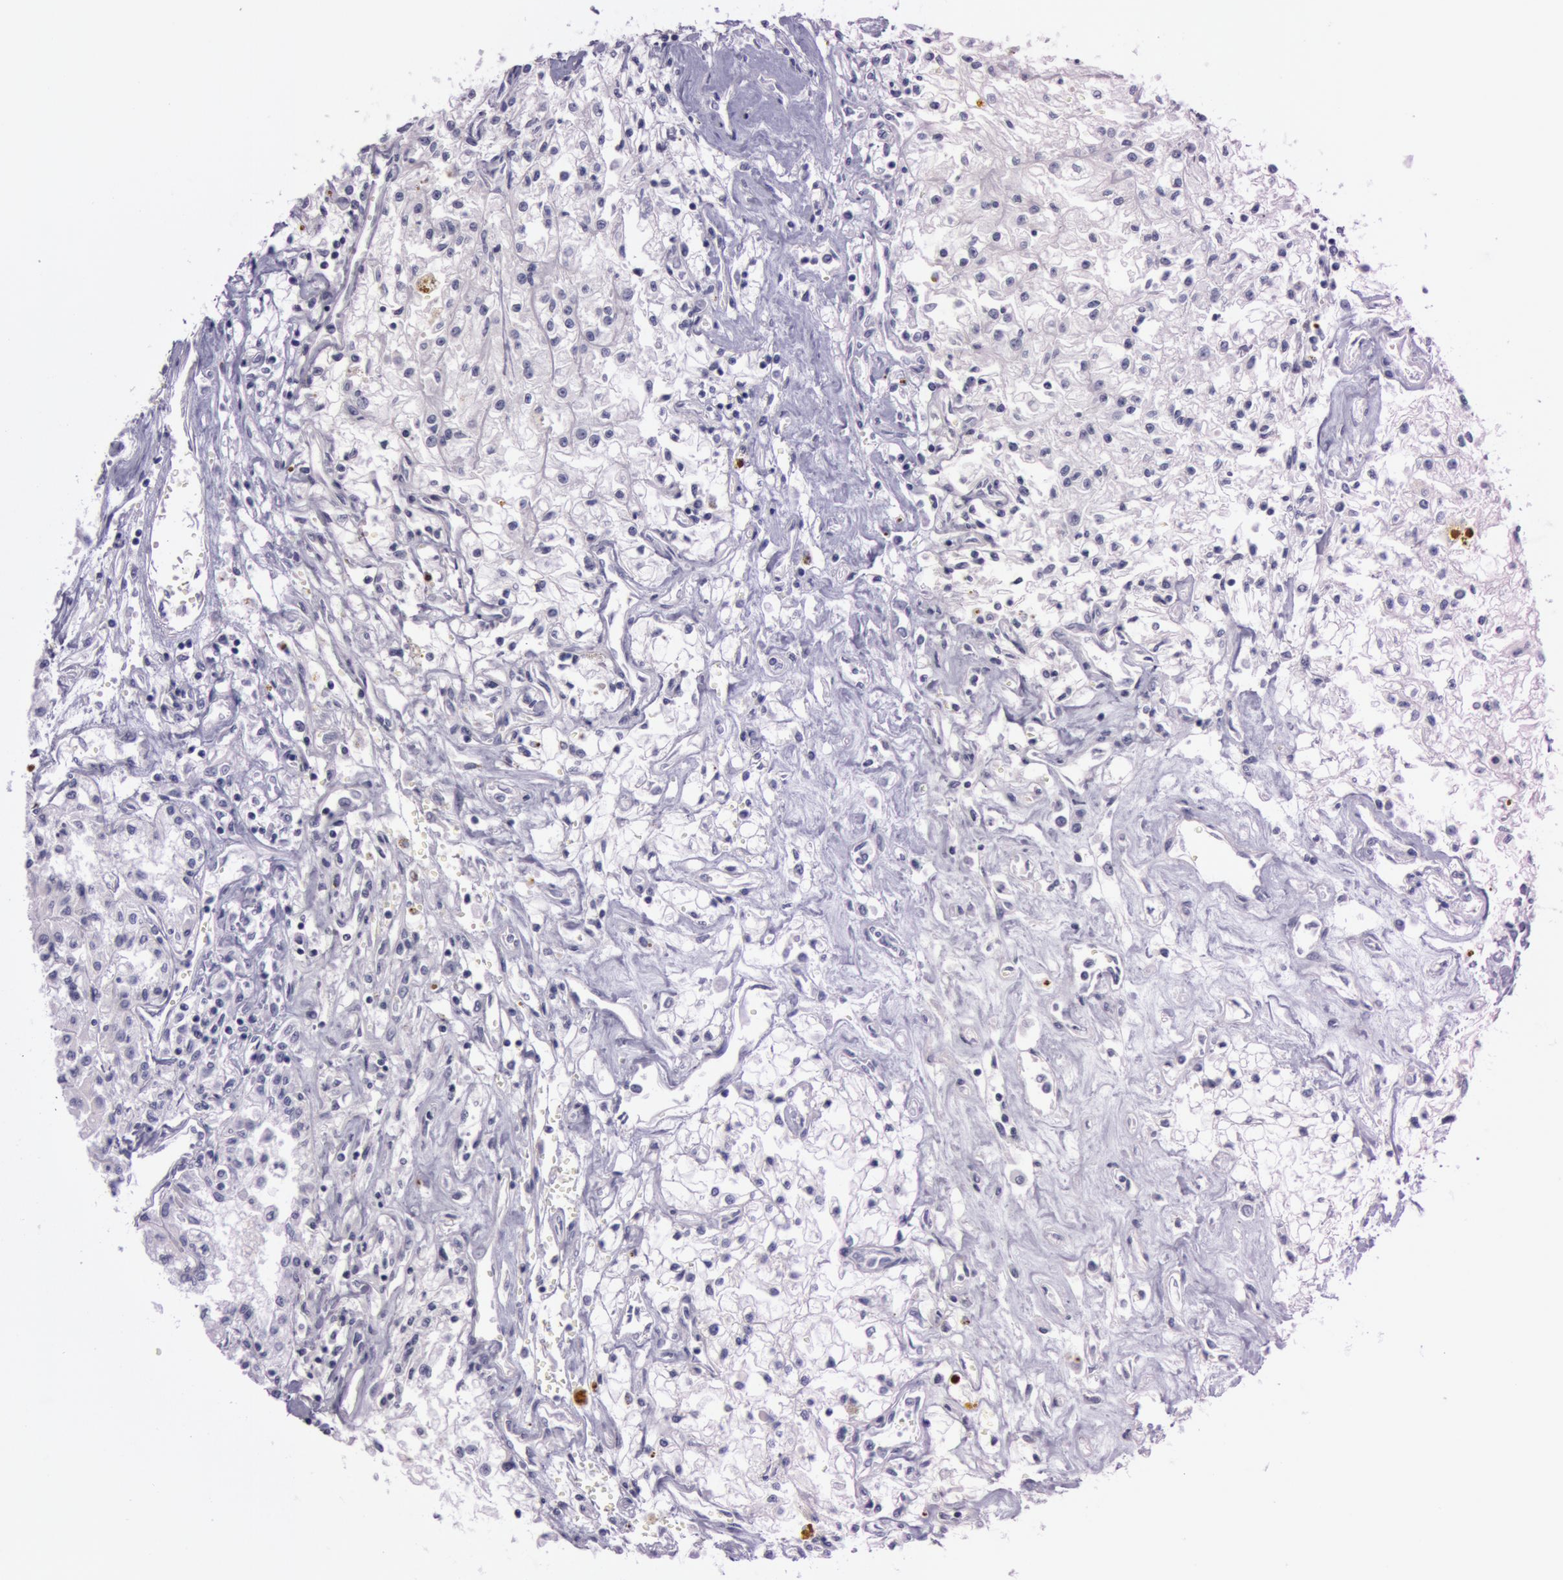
{"staining": {"intensity": "negative", "quantity": "none", "location": "none"}, "tissue": "renal cancer", "cell_type": "Tumor cells", "image_type": "cancer", "snomed": [{"axis": "morphology", "description": "Adenocarcinoma, NOS"}, {"axis": "topography", "description": "Kidney"}], "caption": "An image of human renal cancer is negative for staining in tumor cells.", "gene": "S100A7", "patient": {"sex": "male", "age": 78}}